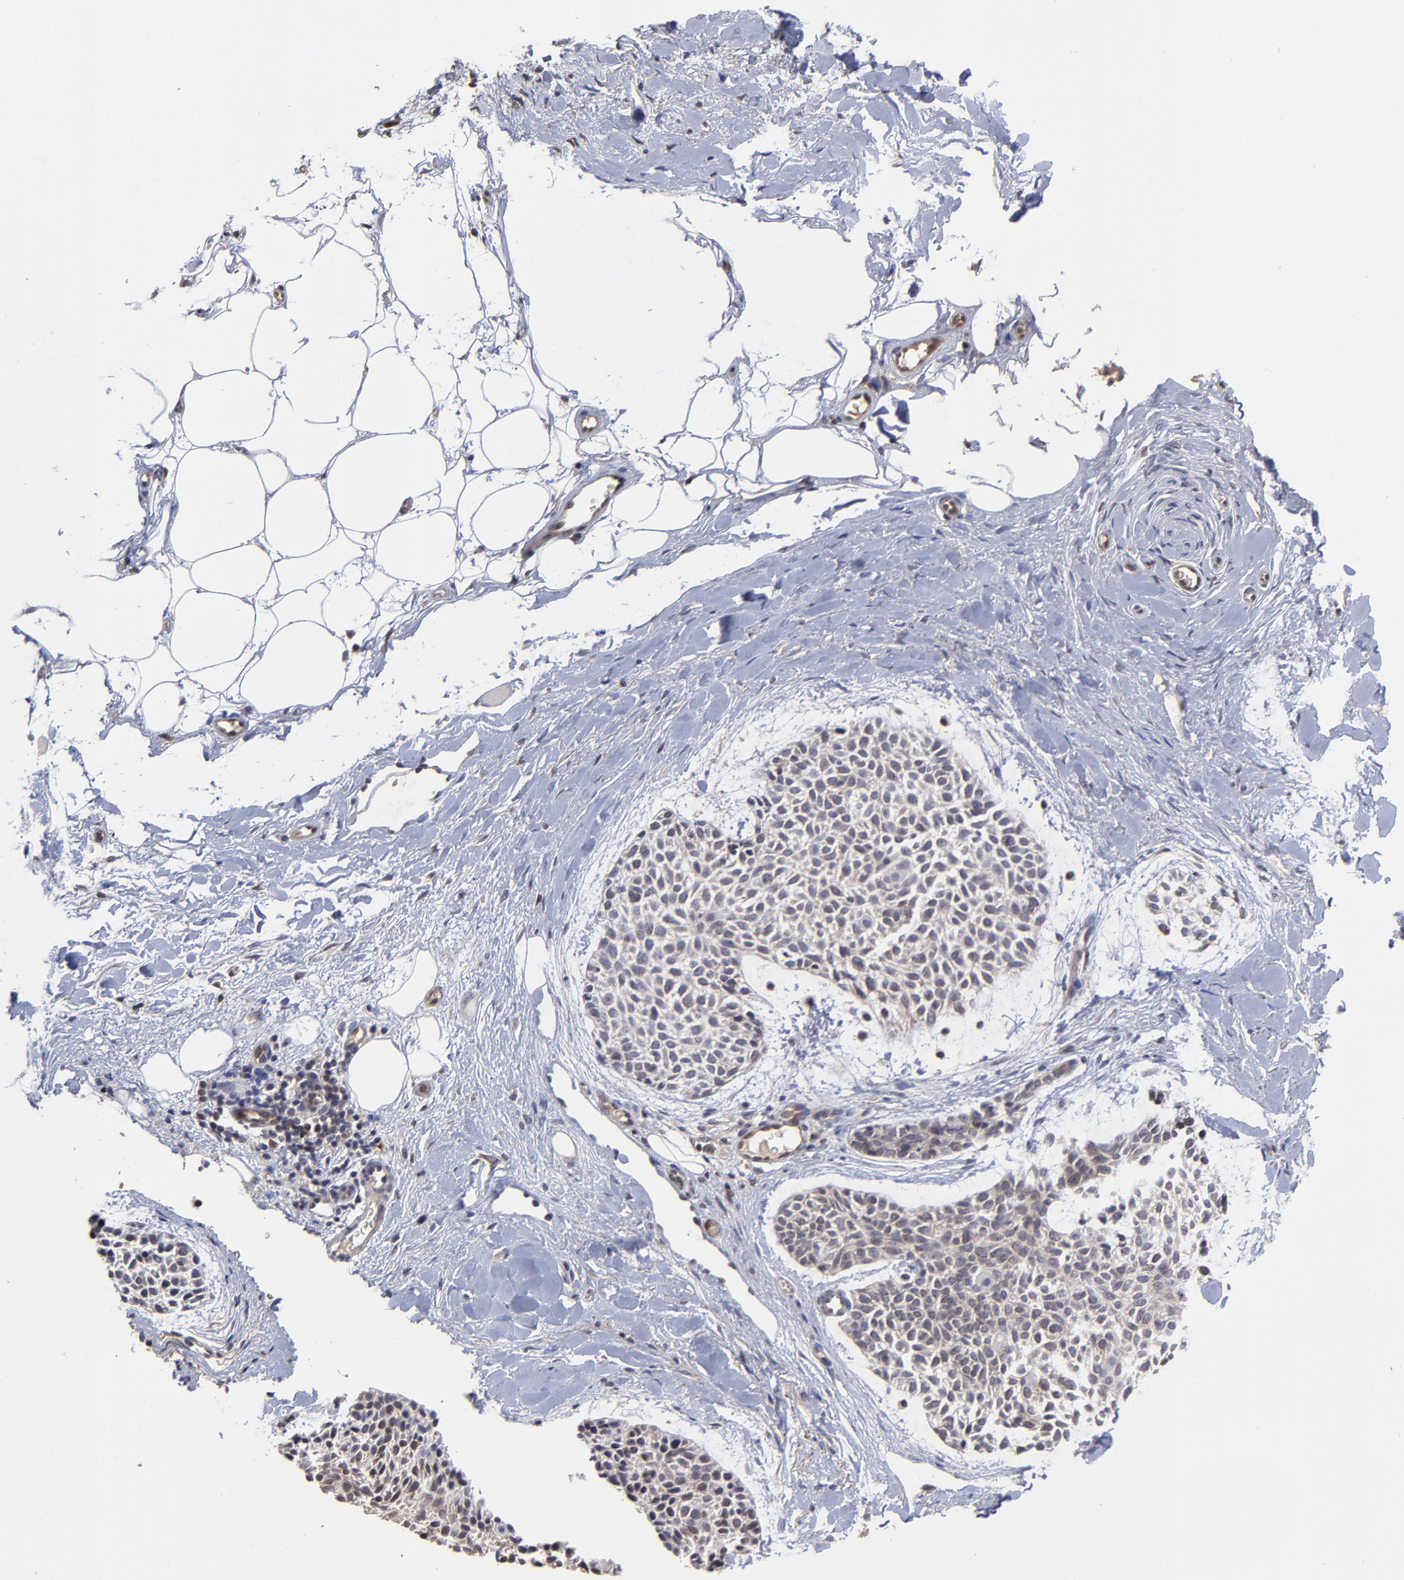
{"staining": {"intensity": "weak", "quantity": "<25%", "location": "cytoplasmic/membranous"}, "tissue": "skin cancer", "cell_type": "Tumor cells", "image_type": "cancer", "snomed": [{"axis": "morphology", "description": "Normal tissue, NOS"}, {"axis": "morphology", "description": "Basal cell carcinoma"}, {"axis": "topography", "description": "Skin"}], "caption": "A high-resolution photomicrograph shows IHC staining of skin cancer (basal cell carcinoma), which shows no significant positivity in tumor cells.", "gene": "UBE2L6", "patient": {"sex": "female", "age": 70}}